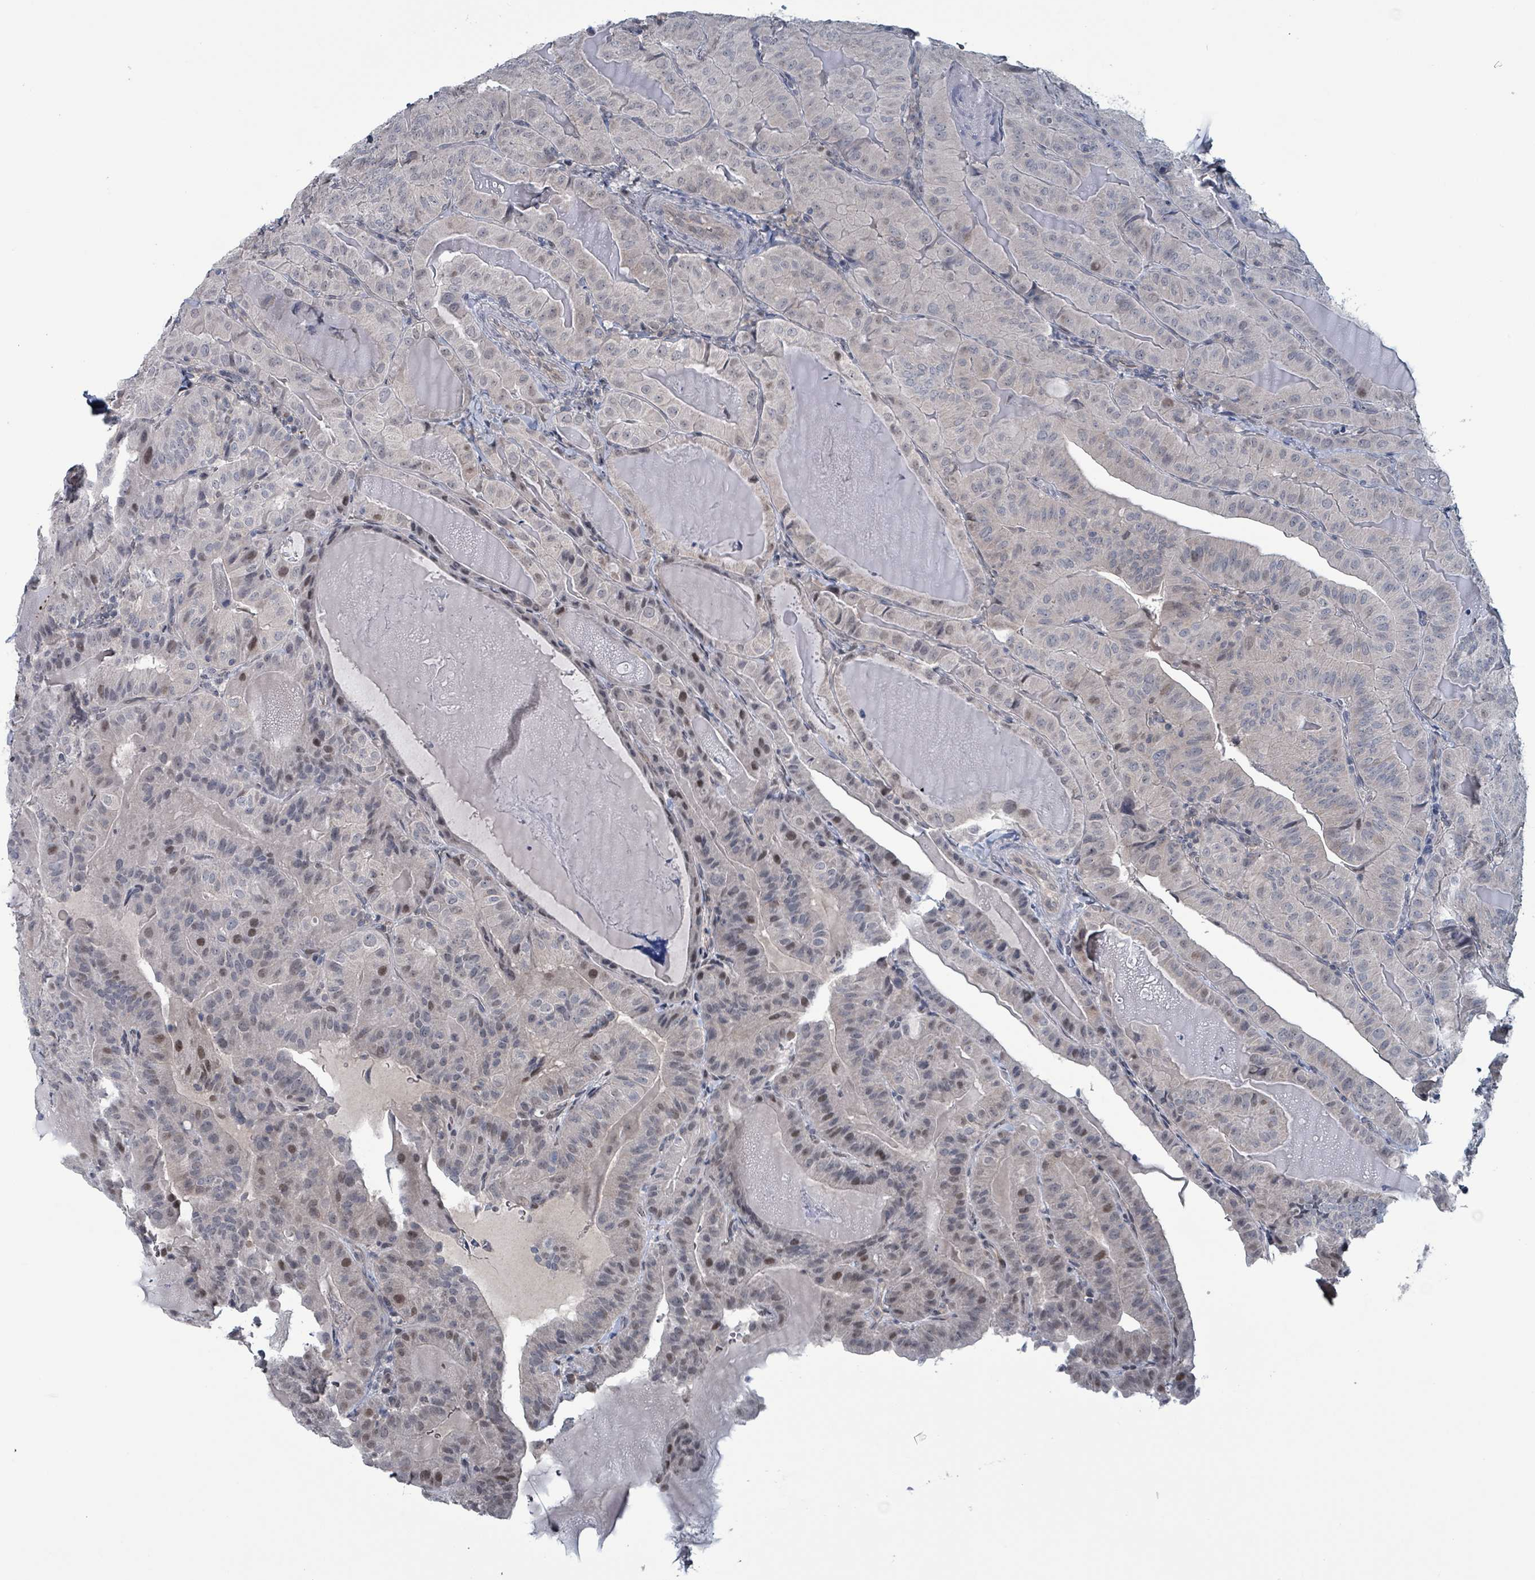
{"staining": {"intensity": "moderate", "quantity": "<25%", "location": "nuclear"}, "tissue": "thyroid cancer", "cell_type": "Tumor cells", "image_type": "cancer", "snomed": [{"axis": "morphology", "description": "Papillary adenocarcinoma, NOS"}, {"axis": "topography", "description": "Thyroid gland"}], "caption": "Human thyroid papillary adenocarcinoma stained with a protein marker reveals moderate staining in tumor cells.", "gene": "BIVM", "patient": {"sex": "female", "age": 68}}